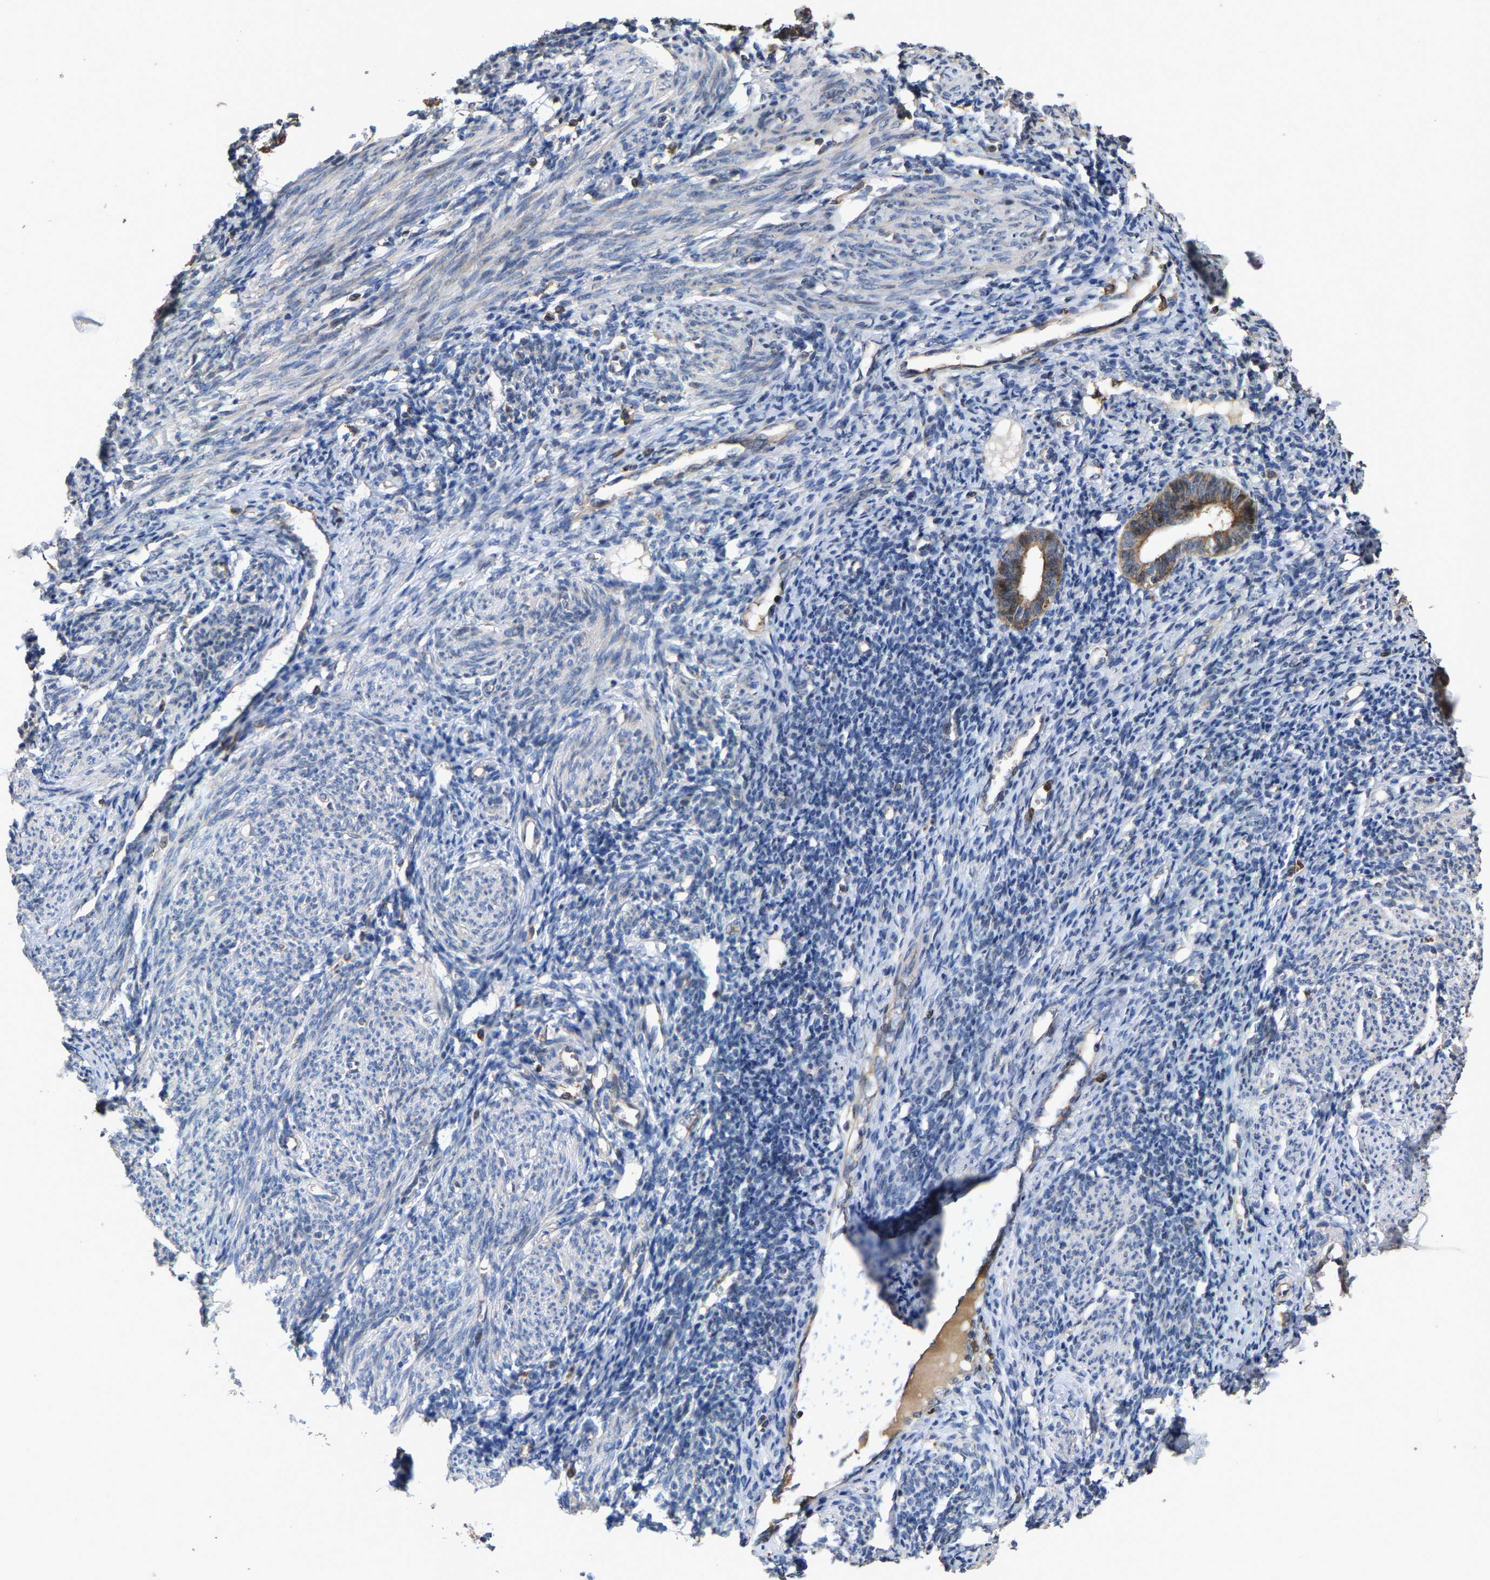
{"staining": {"intensity": "negative", "quantity": "none", "location": "none"}, "tissue": "endometrium", "cell_type": "Cells in endometrial stroma", "image_type": "normal", "snomed": [{"axis": "morphology", "description": "Normal tissue, NOS"}, {"axis": "morphology", "description": "Adenocarcinoma, NOS"}, {"axis": "topography", "description": "Endometrium"}], "caption": "Cells in endometrial stroma are negative for brown protein staining in benign endometrium. Brightfield microscopy of immunohistochemistry stained with DAB (3,3'-diaminobenzidine) (brown) and hematoxylin (blue), captured at high magnification.", "gene": "TDRKH", "patient": {"sex": "female", "age": 57}}